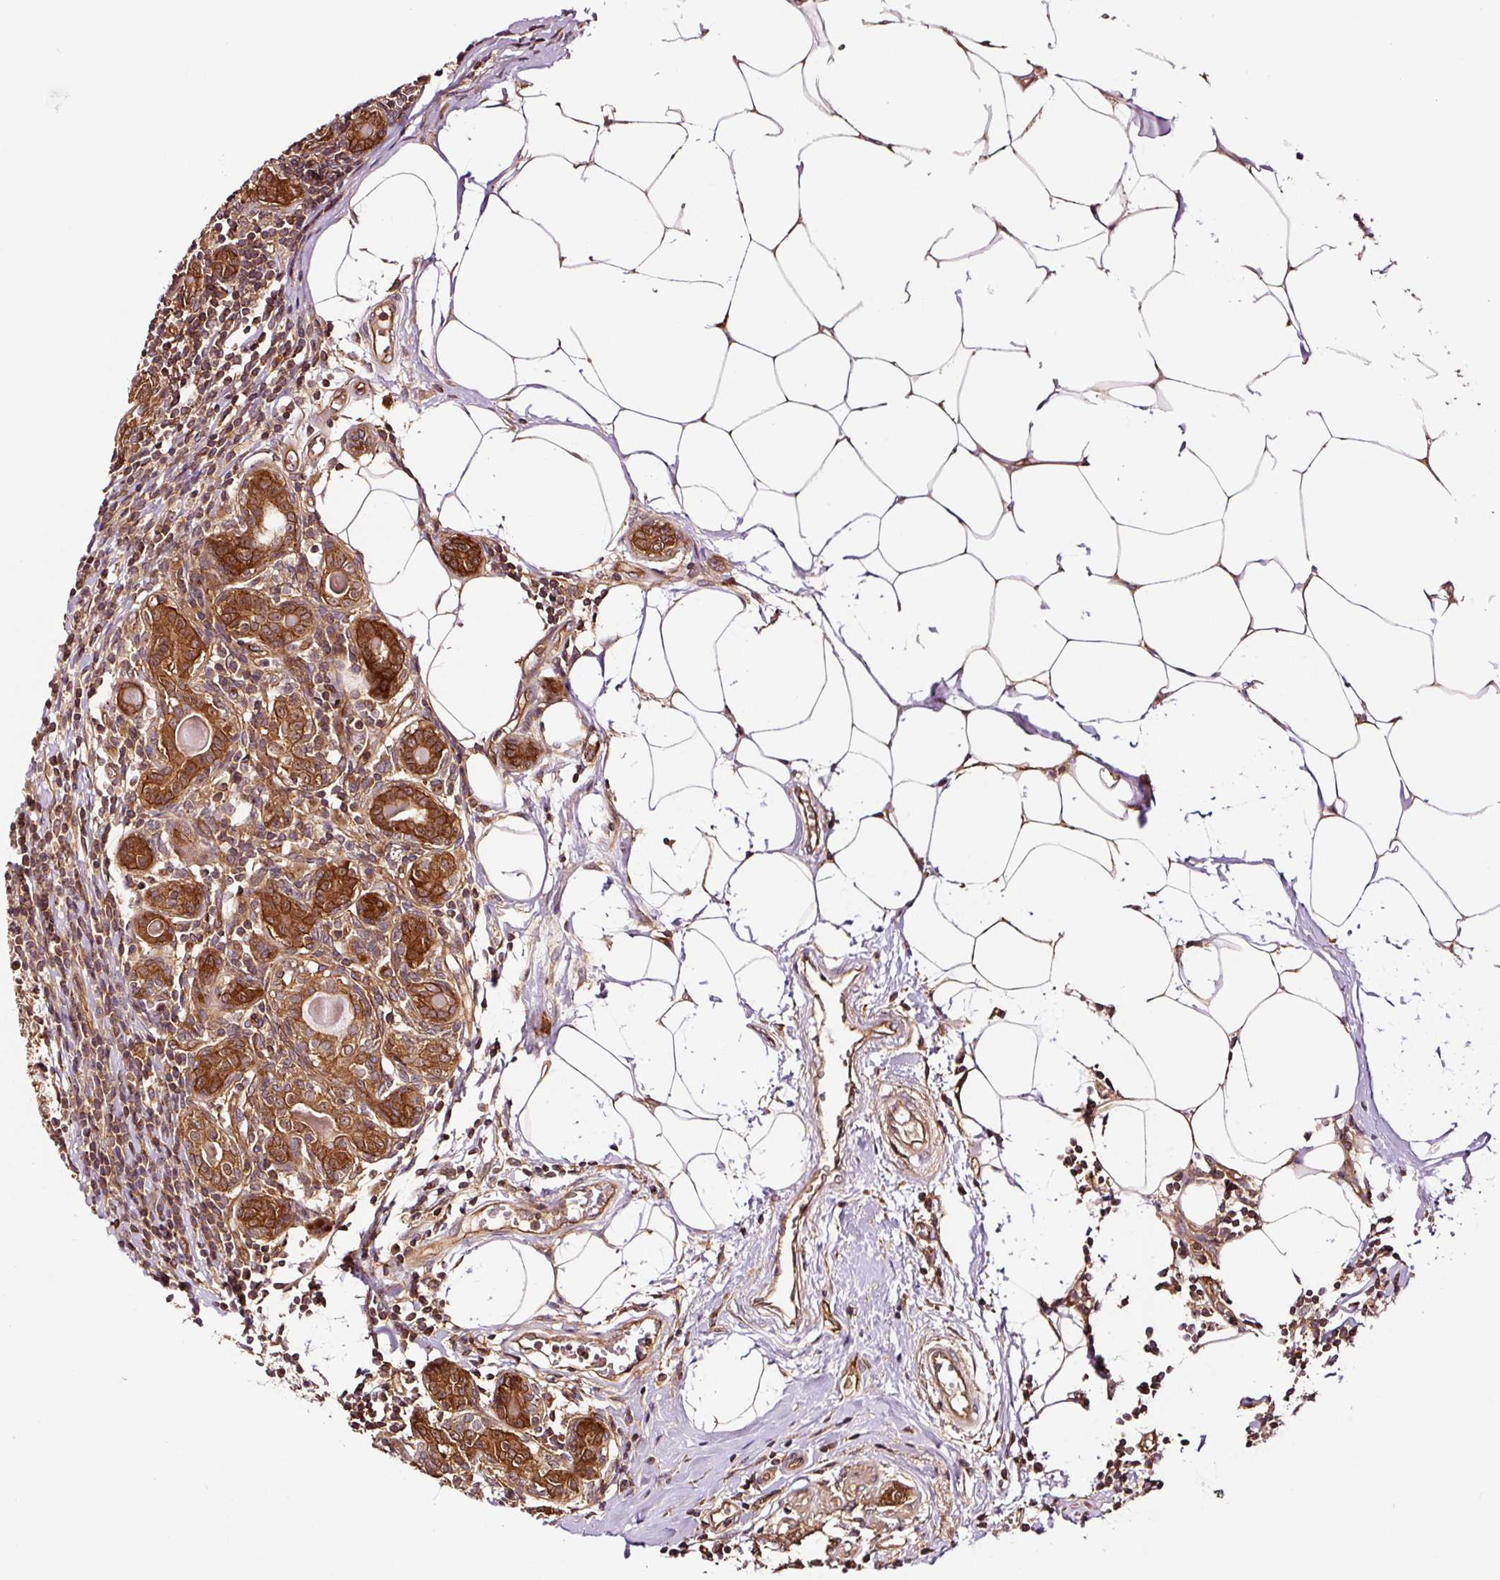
{"staining": {"intensity": "strong", "quantity": ">75%", "location": "cytoplasmic/membranous"}, "tissue": "breast cancer", "cell_type": "Tumor cells", "image_type": "cancer", "snomed": [{"axis": "morphology", "description": "Lobular carcinoma"}, {"axis": "topography", "description": "Breast"}], "caption": "Immunohistochemistry (IHC) staining of breast cancer (lobular carcinoma), which exhibits high levels of strong cytoplasmic/membranous expression in approximately >75% of tumor cells indicating strong cytoplasmic/membranous protein expression. The staining was performed using DAB (brown) for protein detection and nuclei were counterstained in hematoxylin (blue).", "gene": "METAP1", "patient": {"sex": "female", "age": 59}}